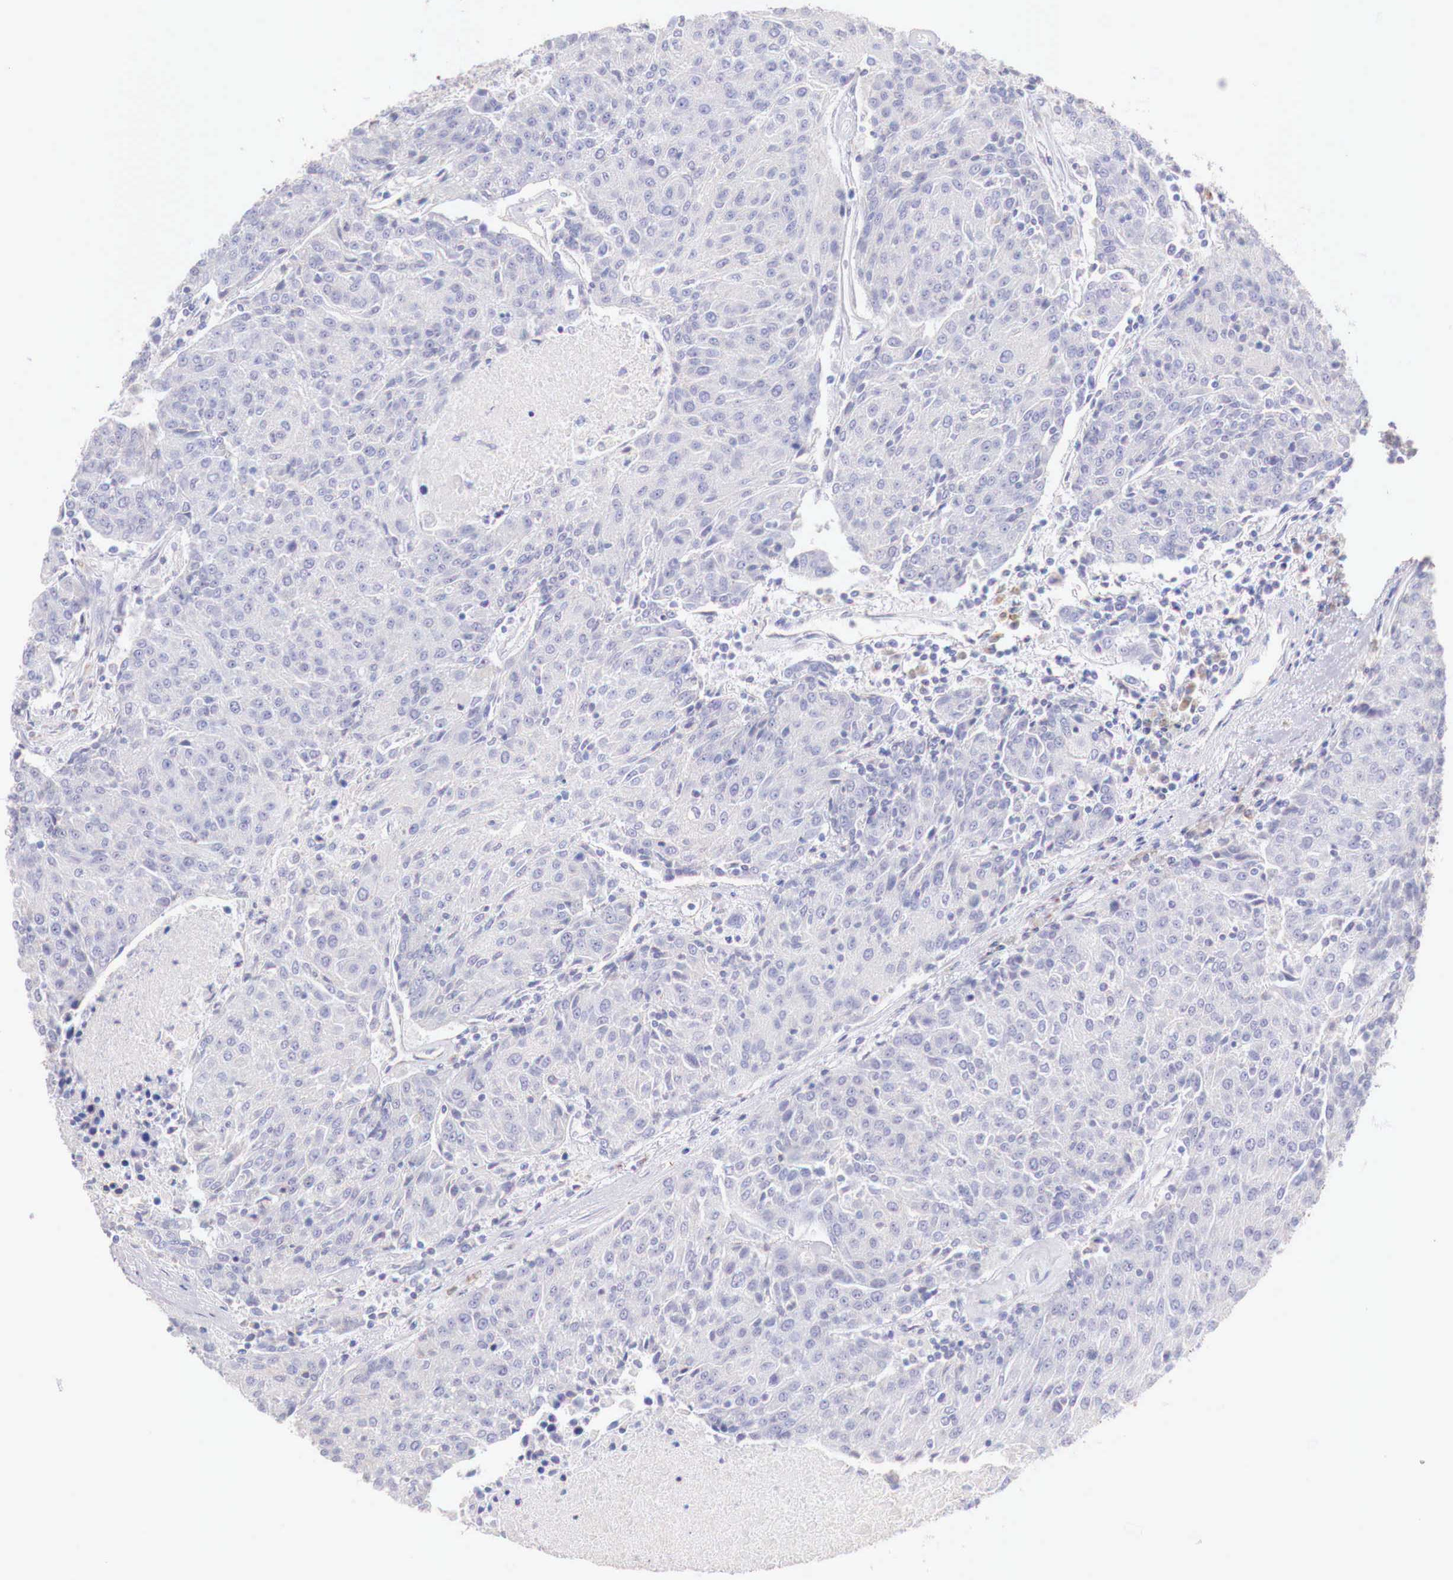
{"staining": {"intensity": "negative", "quantity": "none", "location": "none"}, "tissue": "urothelial cancer", "cell_type": "Tumor cells", "image_type": "cancer", "snomed": [{"axis": "morphology", "description": "Urothelial carcinoma, High grade"}, {"axis": "topography", "description": "Urinary bladder"}], "caption": "Immunohistochemistry of urothelial carcinoma (high-grade) shows no expression in tumor cells.", "gene": "IDH3G", "patient": {"sex": "female", "age": 85}}